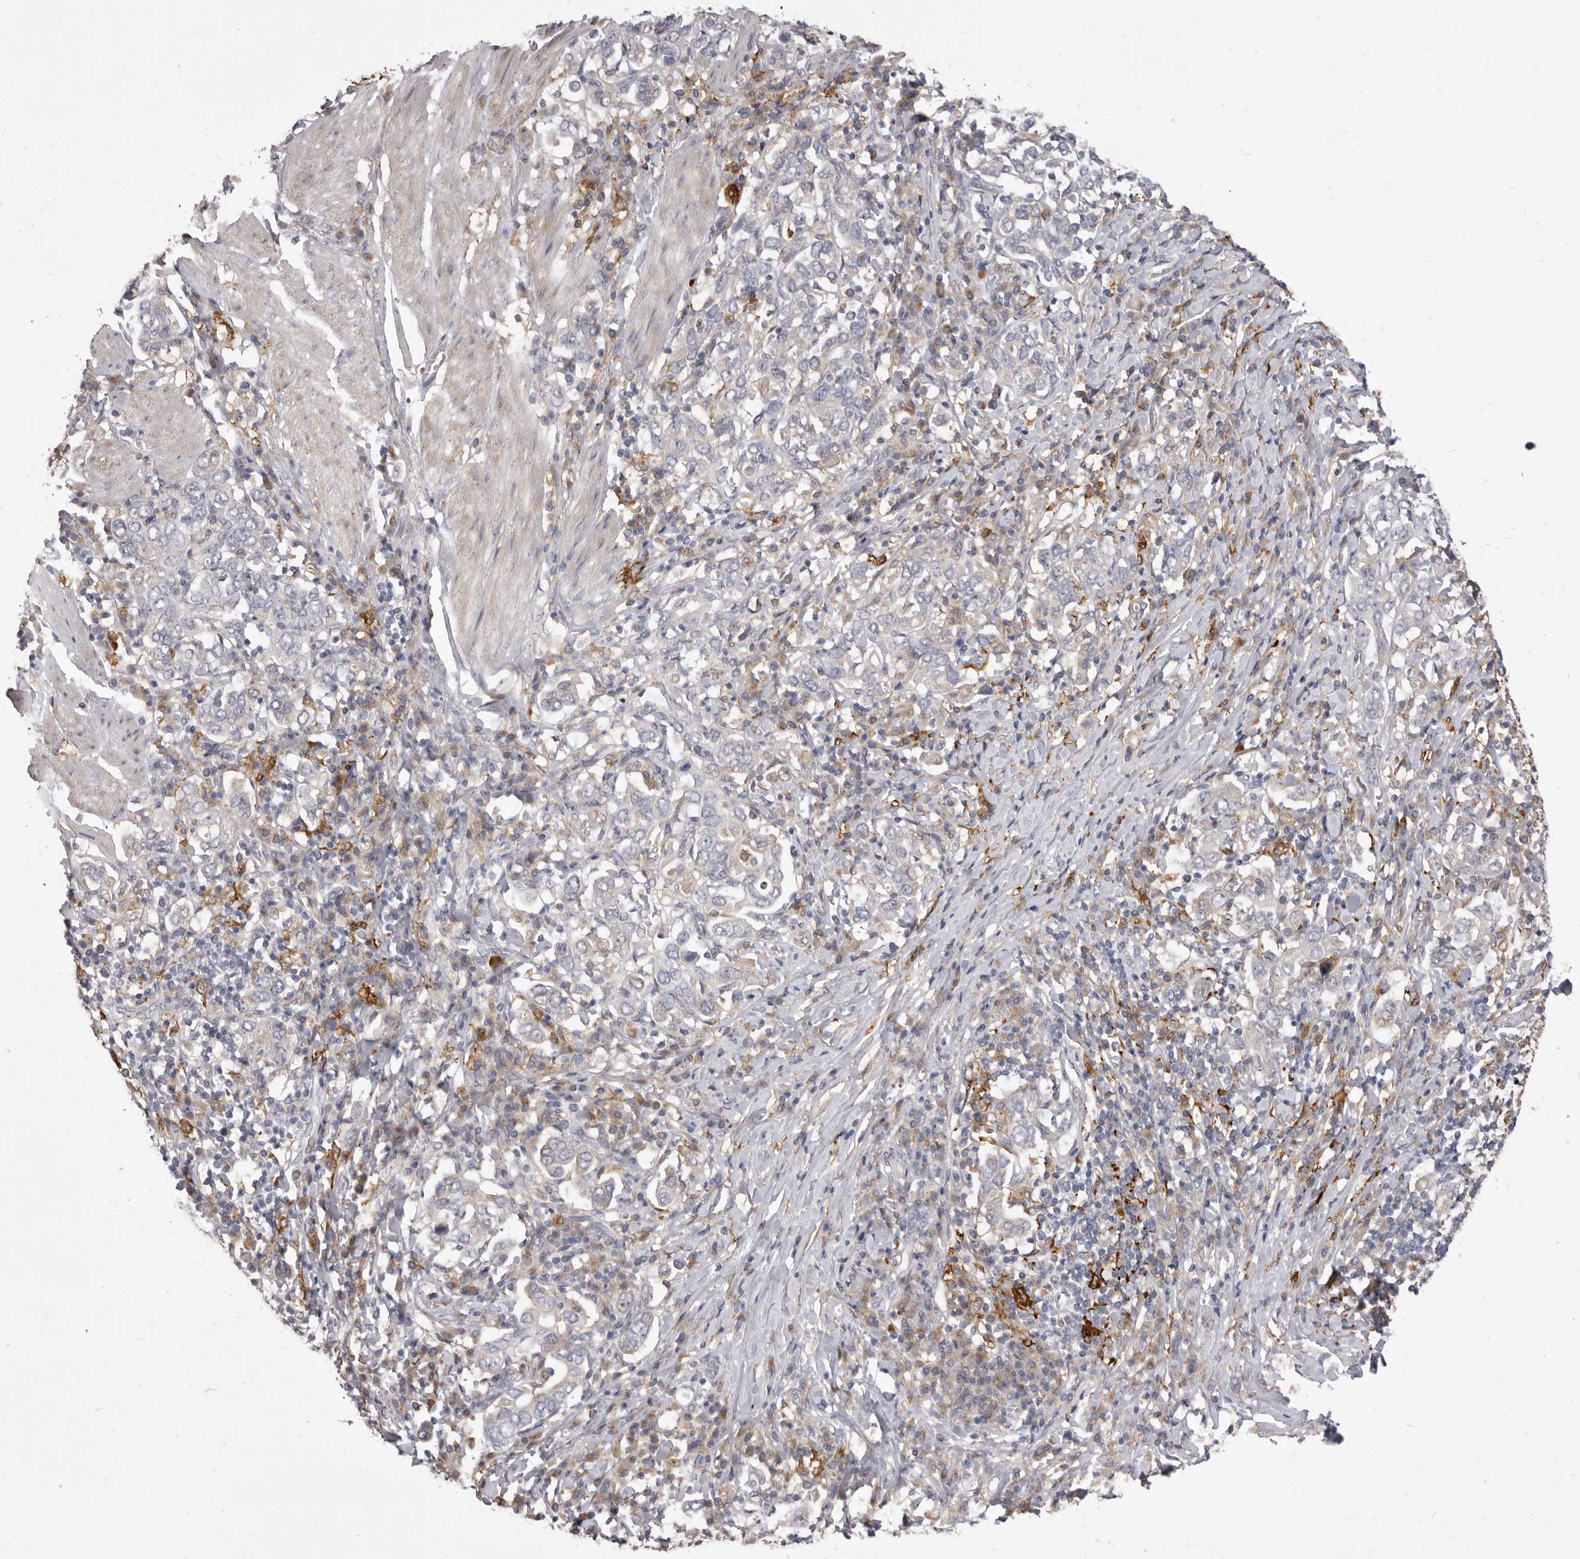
{"staining": {"intensity": "negative", "quantity": "none", "location": "none"}, "tissue": "stomach cancer", "cell_type": "Tumor cells", "image_type": "cancer", "snomed": [{"axis": "morphology", "description": "Adenocarcinoma, NOS"}, {"axis": "topography", "description": "Stomach, upper"}], "caption": "Tumor cells show no significant positivity in stomach cancer.", "gene": "VPS45", "patient": {"sex": "male", "age": 62}}